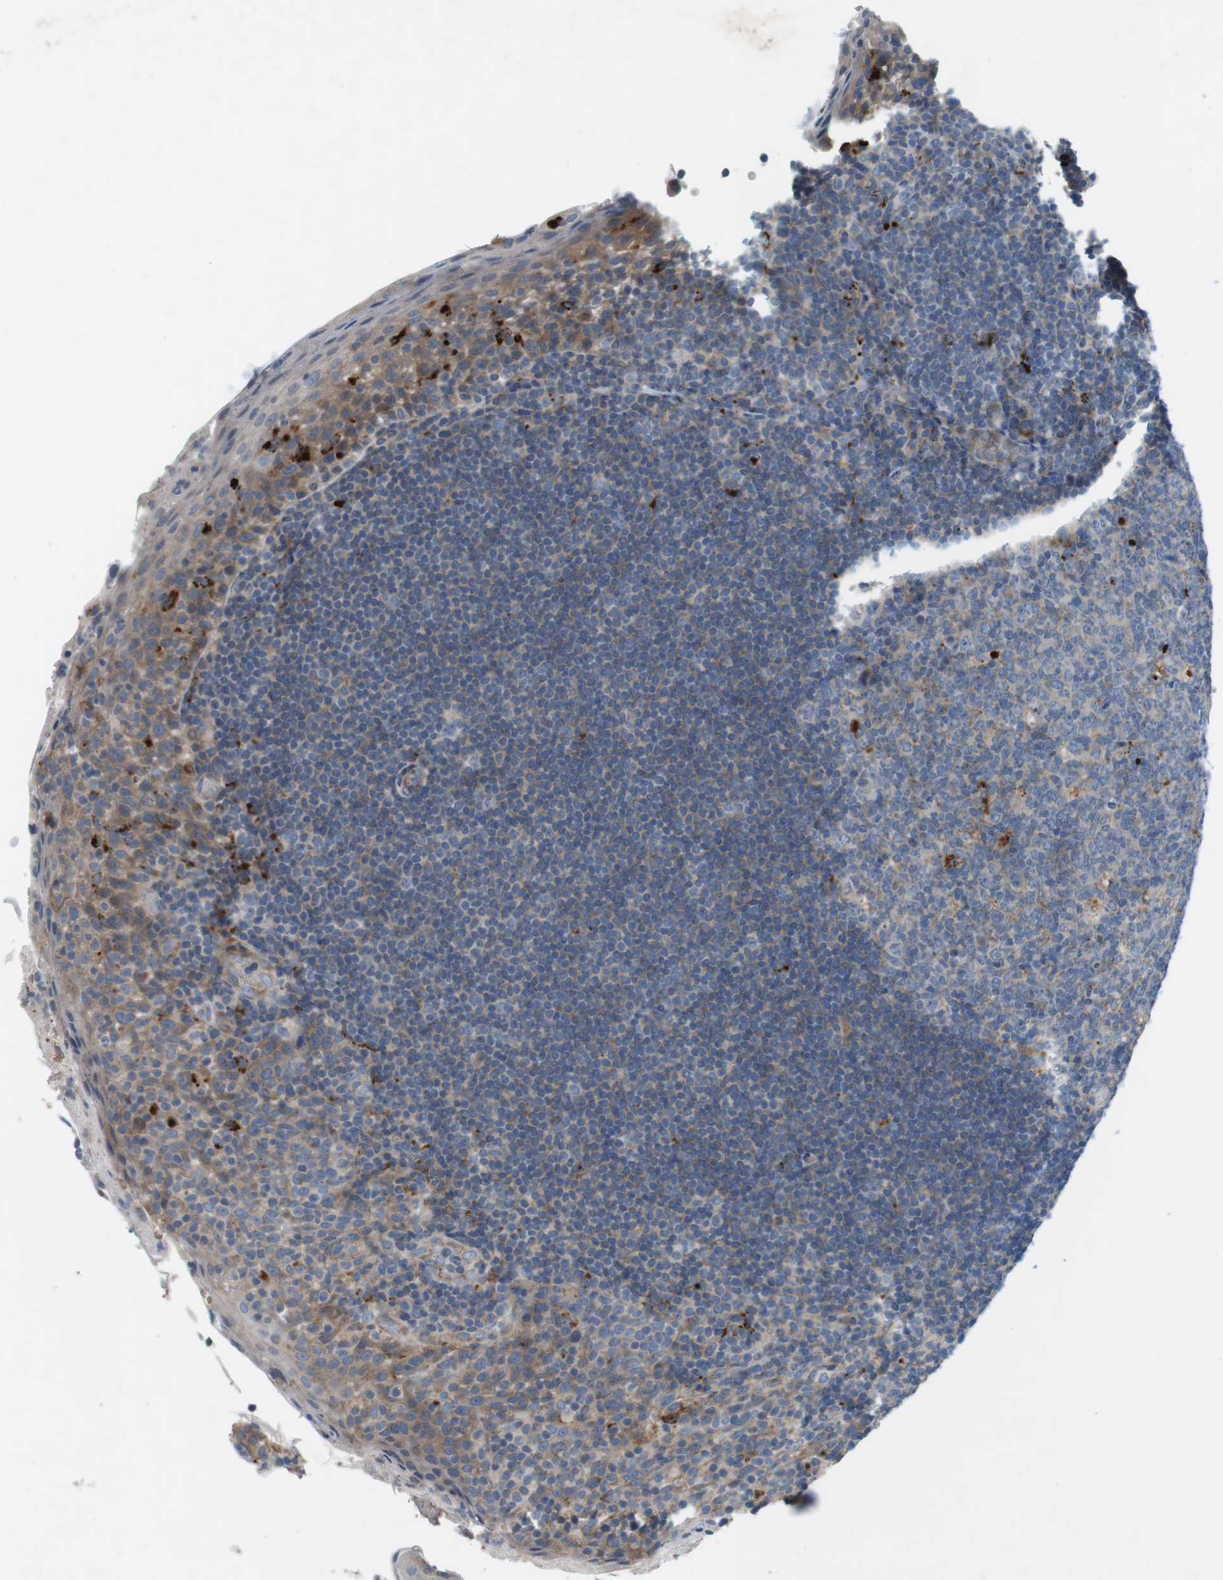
{"staining": {"intensity": "weak", "quantity": ">75%", "location": "cytoplasmic/membranous"}, "tissue": "tonsil", "cell_type": "Germinal center cells", "image_type": "normal", "snomed": [{"axis": "morphology", "description": "Normal tissue, NOS"}, {"axis": "topography", "description": "Tonsil"}], "caption": "Immunohistochemistry of benign human tonsil reveals low levels of weak cytoplasmic/membranous positivity in approximately >75% of germinal center cells.", "gene": "TYW1", "patient": {"sex": "male", "age": 17}}